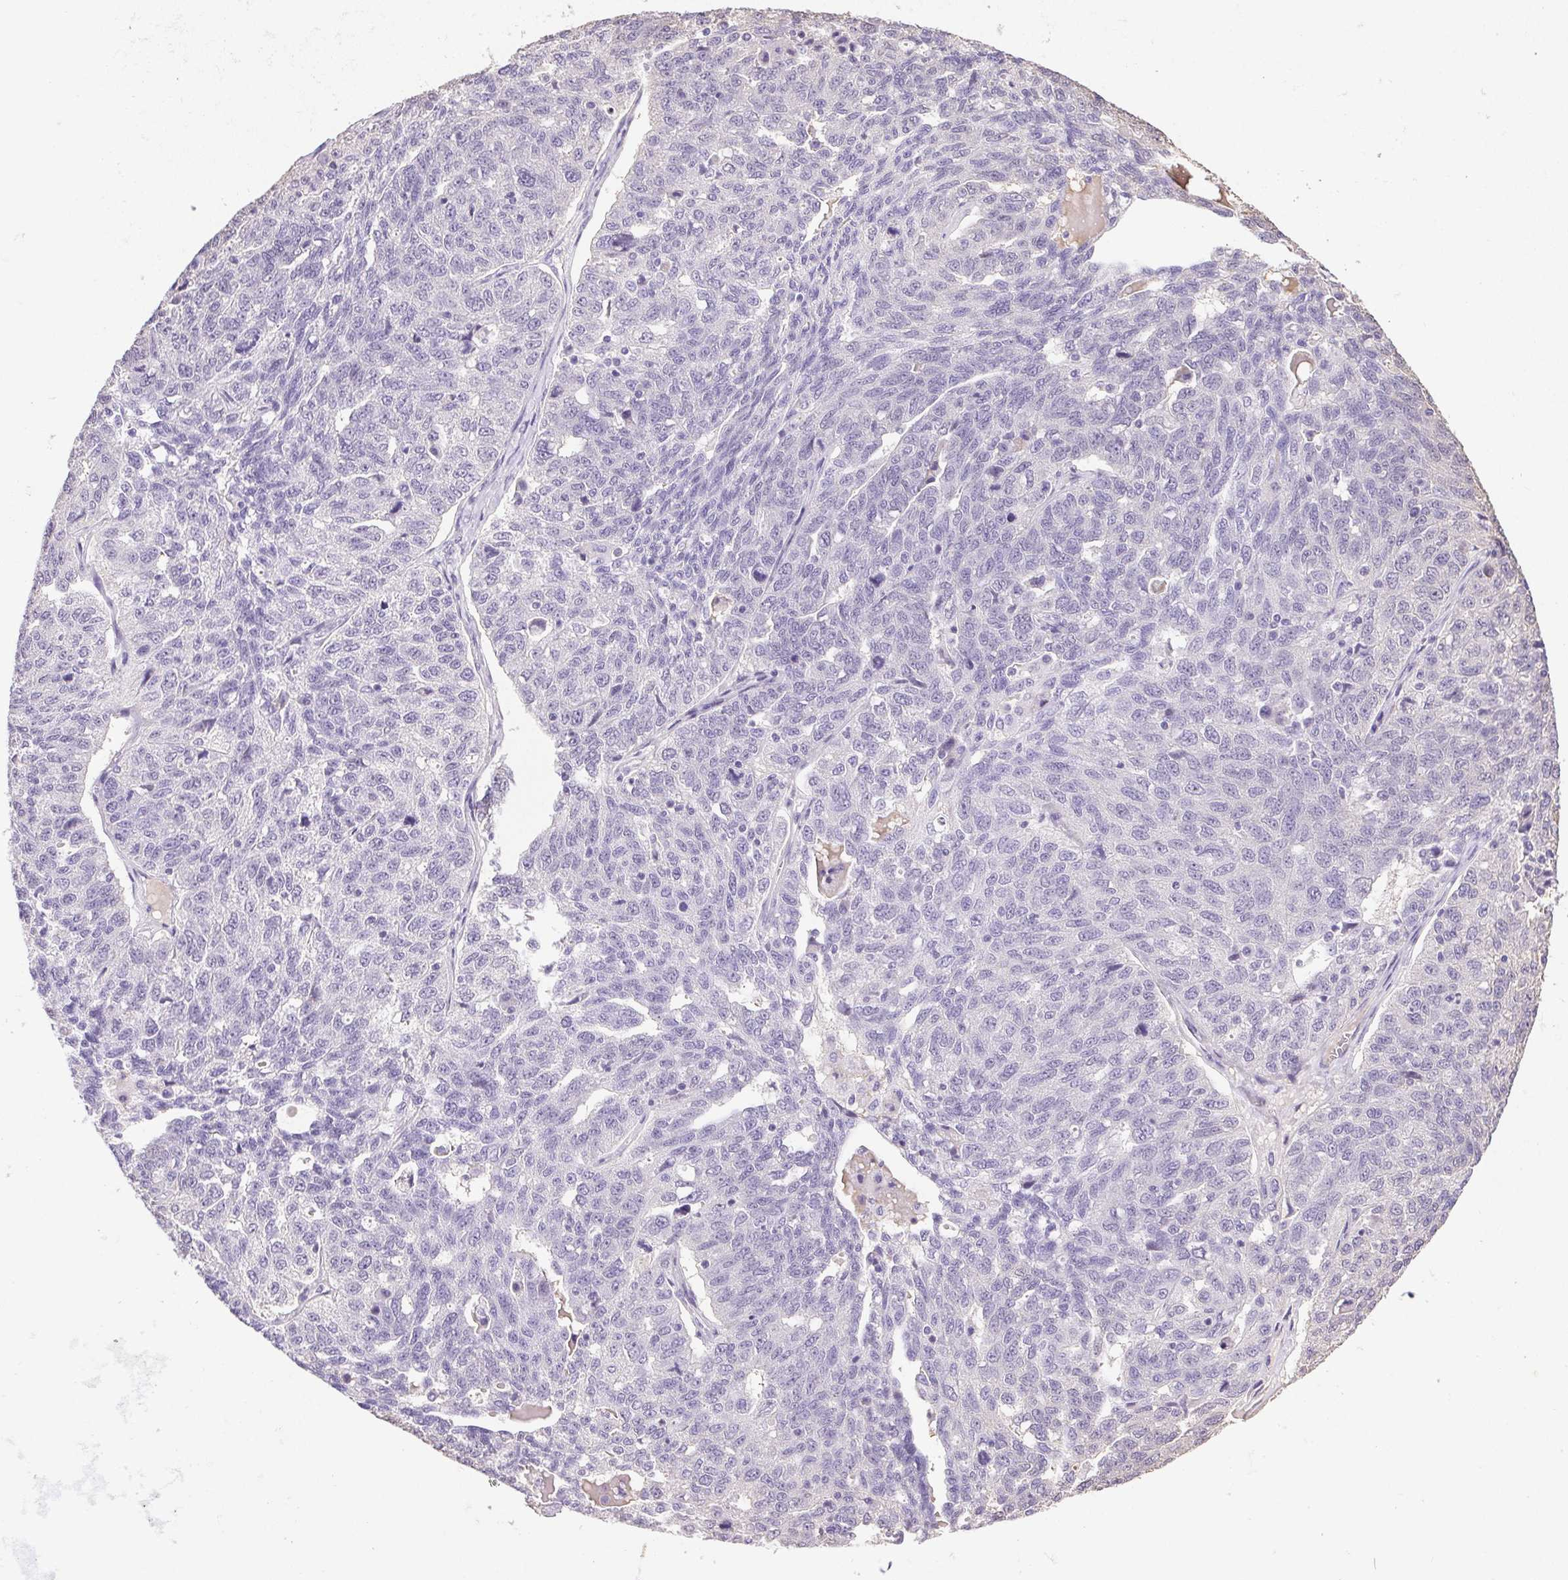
{"staining": {"intensity": "negative", "quantity": "none", "location": "none"}, "tissue": "ovarian cancer", "cell_type": "Tumor cells", "image_type": "cancer", "snomed": [{"axis": "morphology", "description": "Cystadenocarcinoma, serous, NOS"}, {"axis": "topography", "description": "Ovary"}], "caption": "Tumor cells are negative for protein expression in human ovarian serous cystadenocarcinoma.", "gene": "SYCE2", "patient": {"sex": "female", "age": 71}}